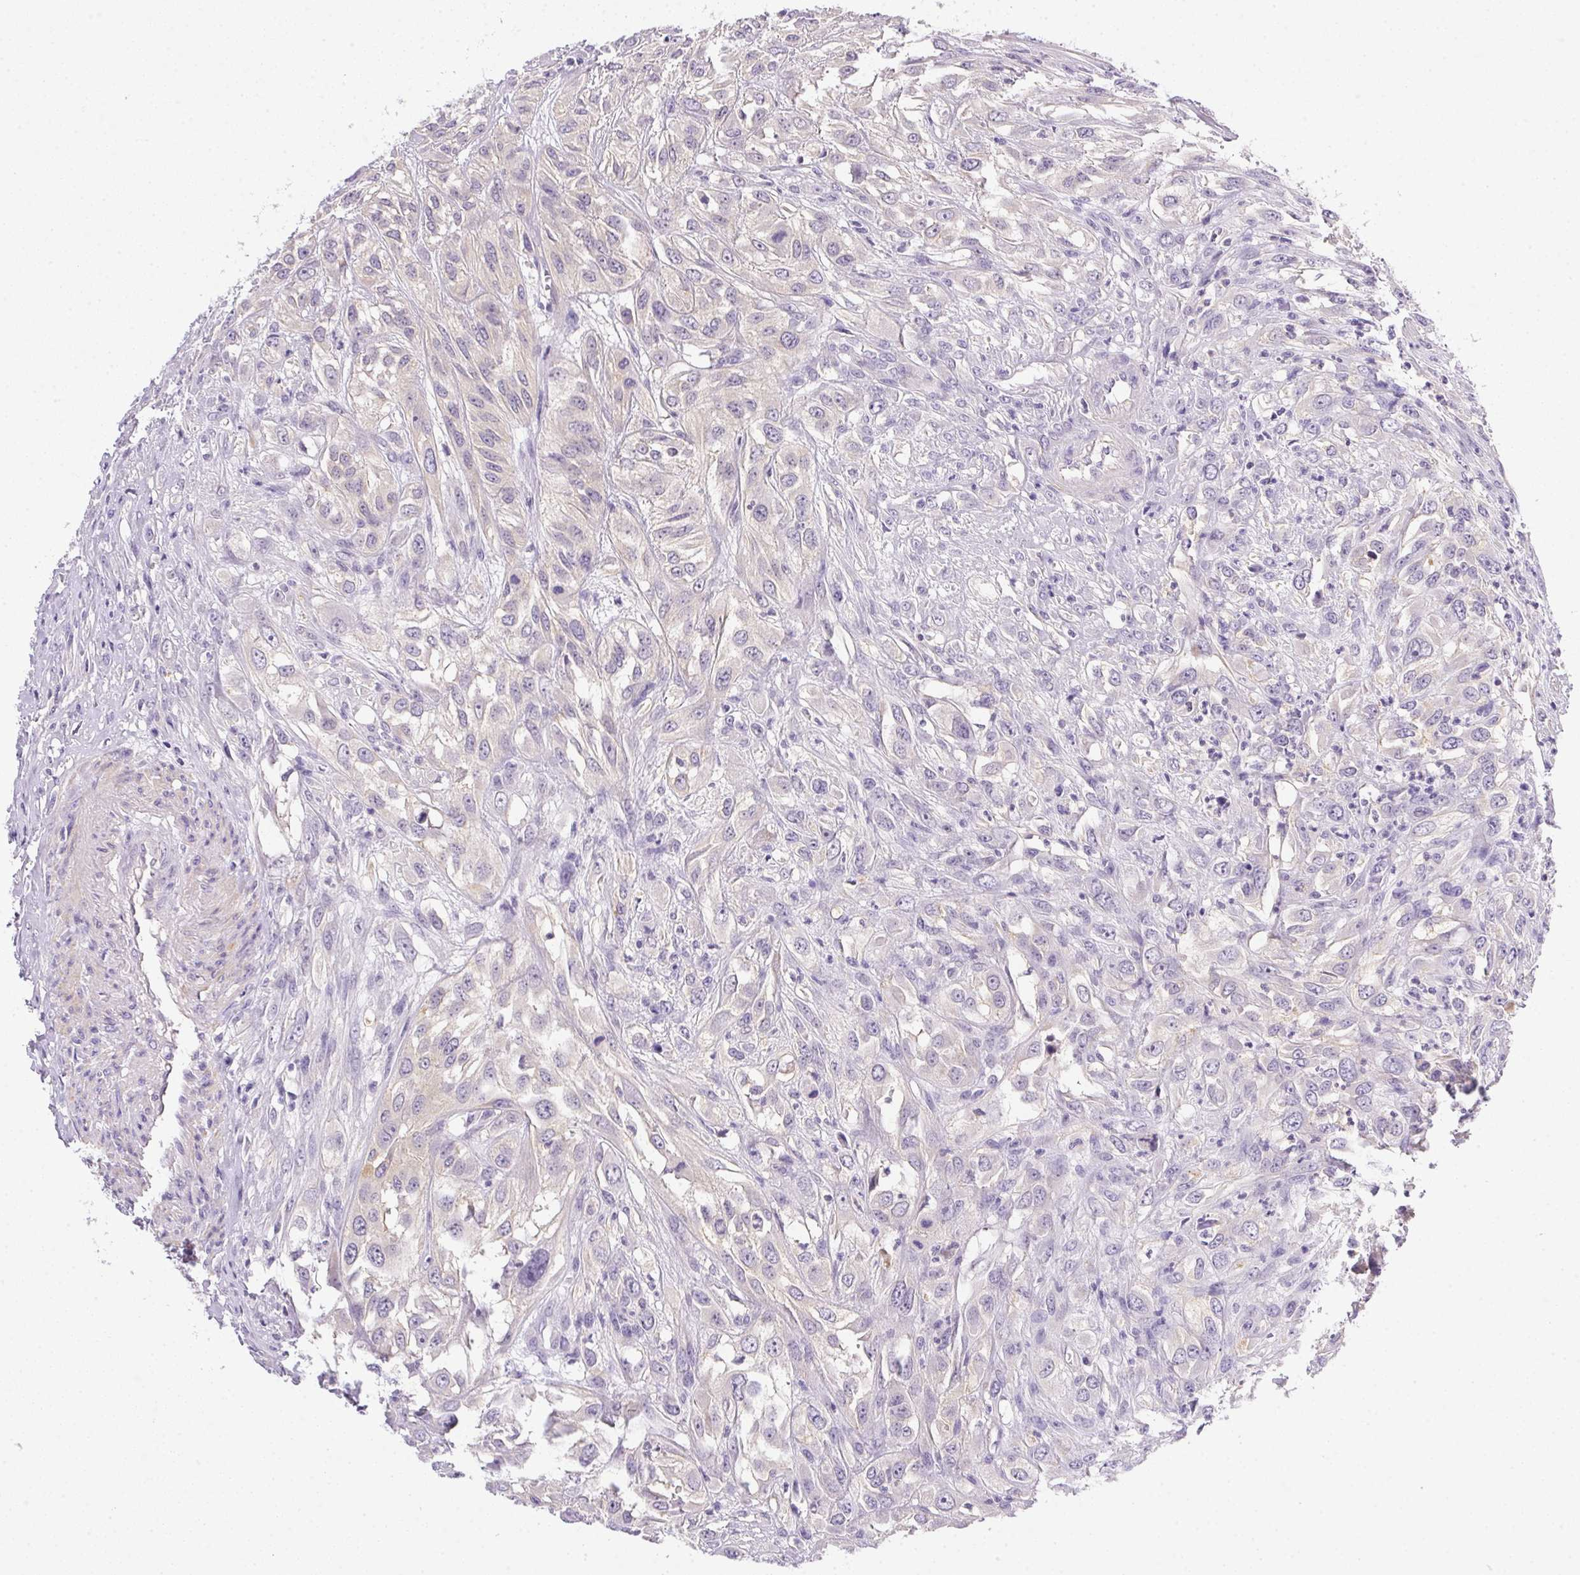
{"staining": {"intensity": "negative", "quantity": "none", "location": "none"}, "tissue": "urothelial cancer", "cell_type": "Tumor cells", "image_type": "cancer", "snomed": [{"axis": "morphology", "description": "Urothelial carcinoma, High grade"}, {"axis": "topography", "description": "Urinary bladder"}], "caption": "The micrograph exhibits no staining of tumor cells in high-grade urothelial carcinoma.", "gene": "SLC17A7", "patient": {"sex": "male", "age": 67}}